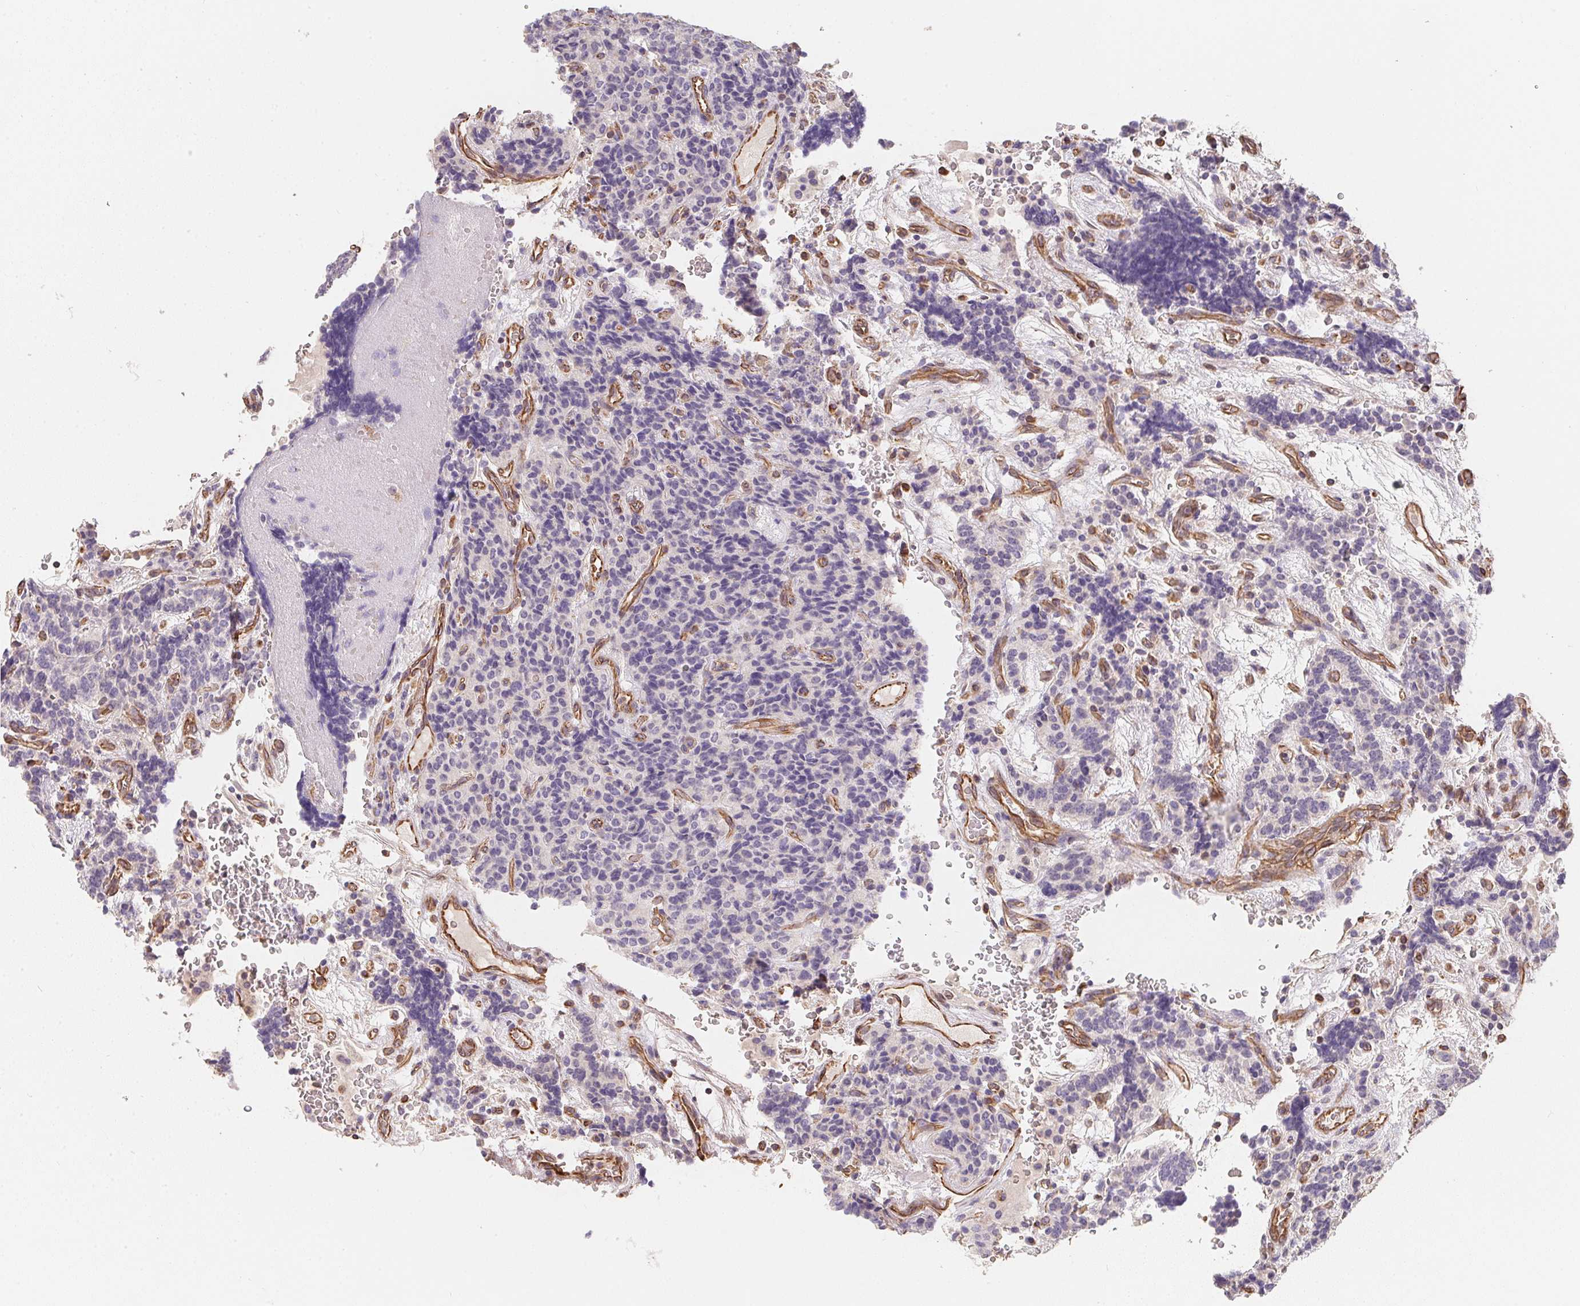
{"staining": {"intensity": "negative", "quantity": "none", "location": "none"}, "tissue": "carcinoid", "cell_type": "Tumor cells", "image_type": "cancer", "snomed": [{"axis": "morphology", "description": "Carcinoid, malignant, NOS"}, {"axis": "topography", "description": "Pancreas"}], "caption": "DAB (3,3'-diaminobenzidine) immunohistochemical staining of human carcinoid demonstrates no significant staining in tumor cells.", "gene": "TBKBP1", "patient": {"sex": "male", "age": 36}}